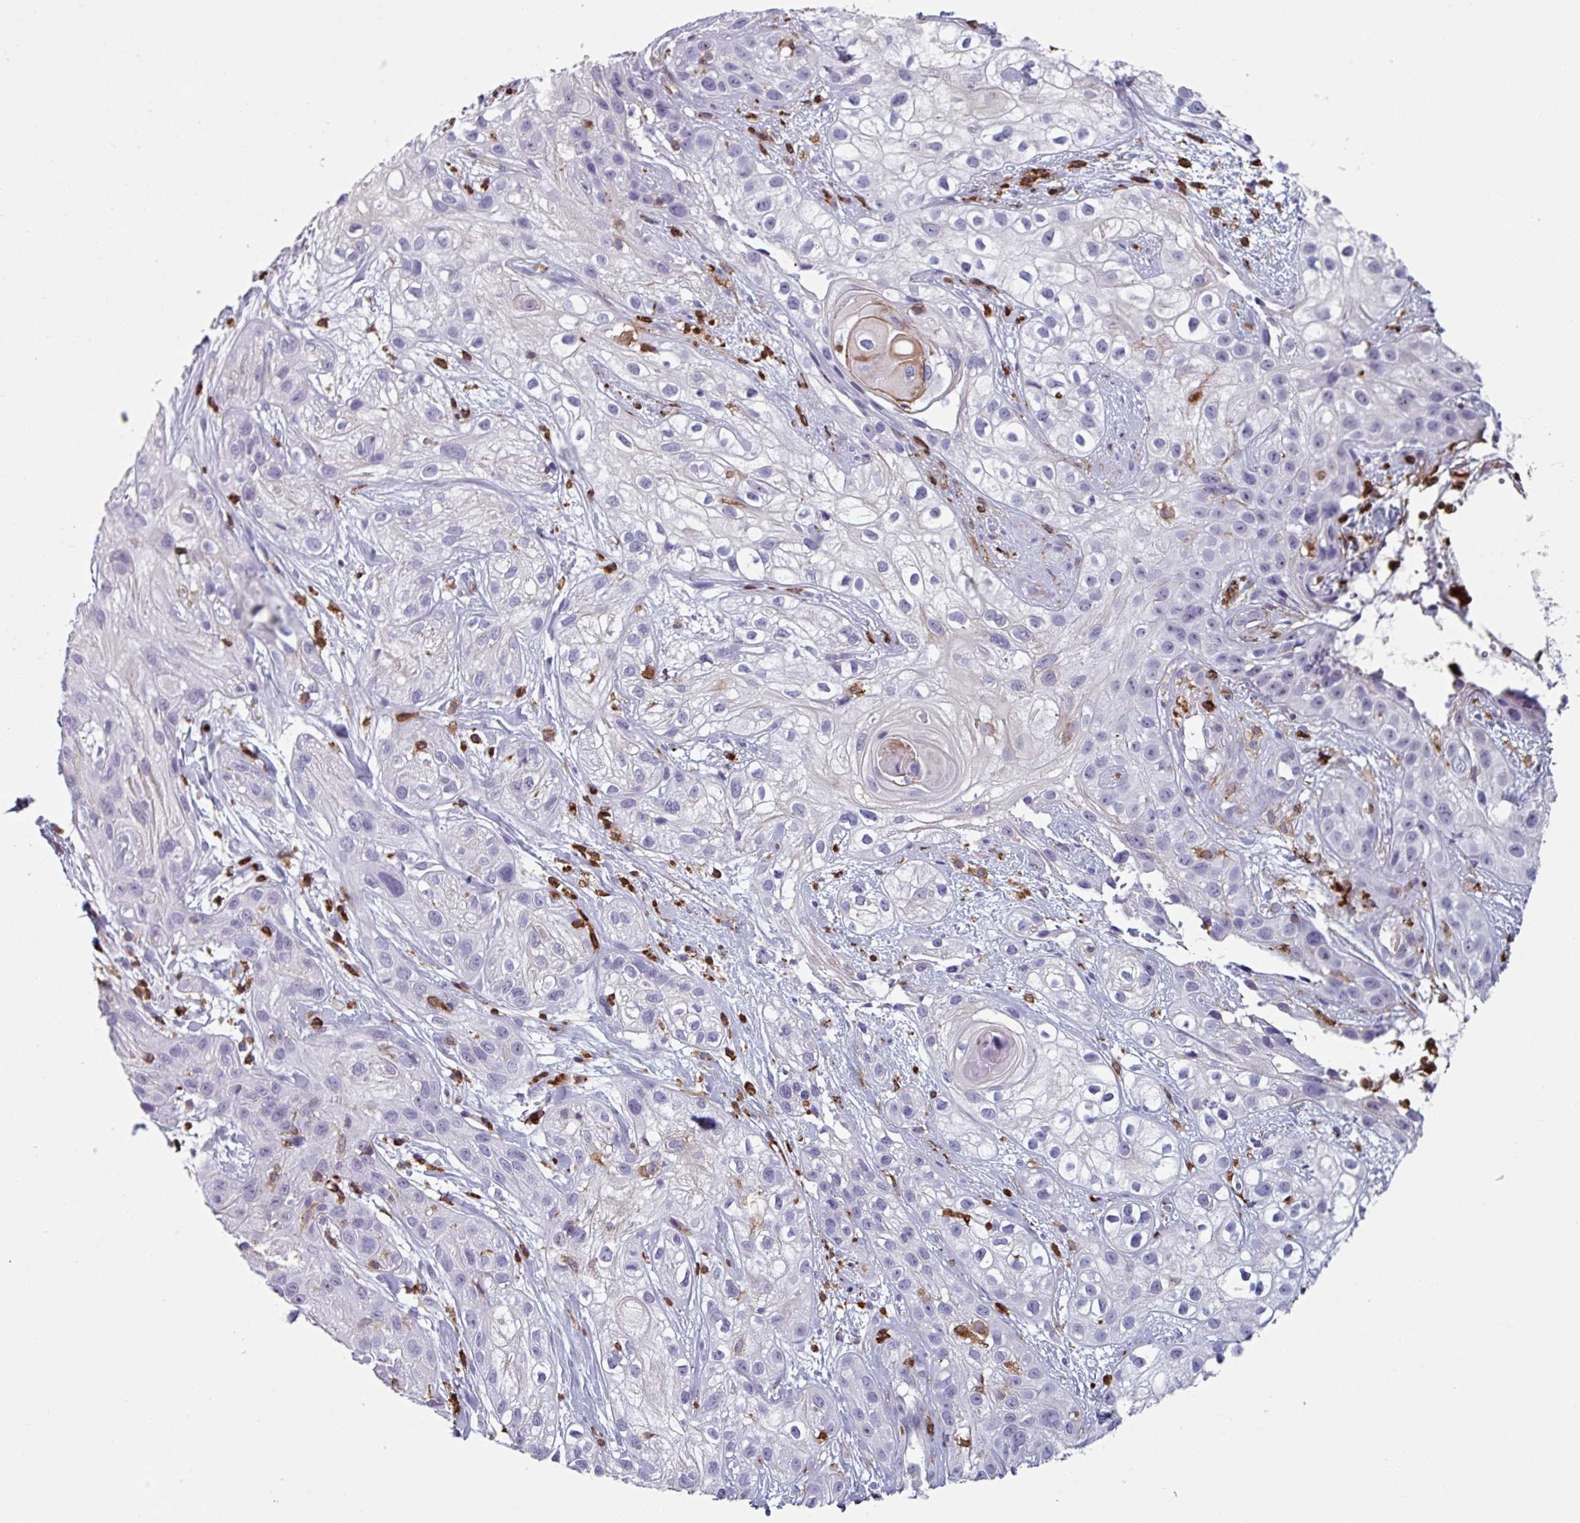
{"staining": {"intensity": "negative", "quantity": "none", "location": "none"}, "tissue": "skin cancer", "cell_type": "Tumor cells", "image_type": "cancer", "snomed": [{"axis": "morphology", "description": "Squamous cell carcinoma, NOS"}, {"axis": "topography", "description": "Skin"}], "caption": "IHC photomicrograph of neoplastic tissue: human skin squamous cell carcinoma stained with DAB exhibits no significant protein staining in tumor cells.", "gene": "EXOSC5", "patient": {"sex": "male", "age": 82}}